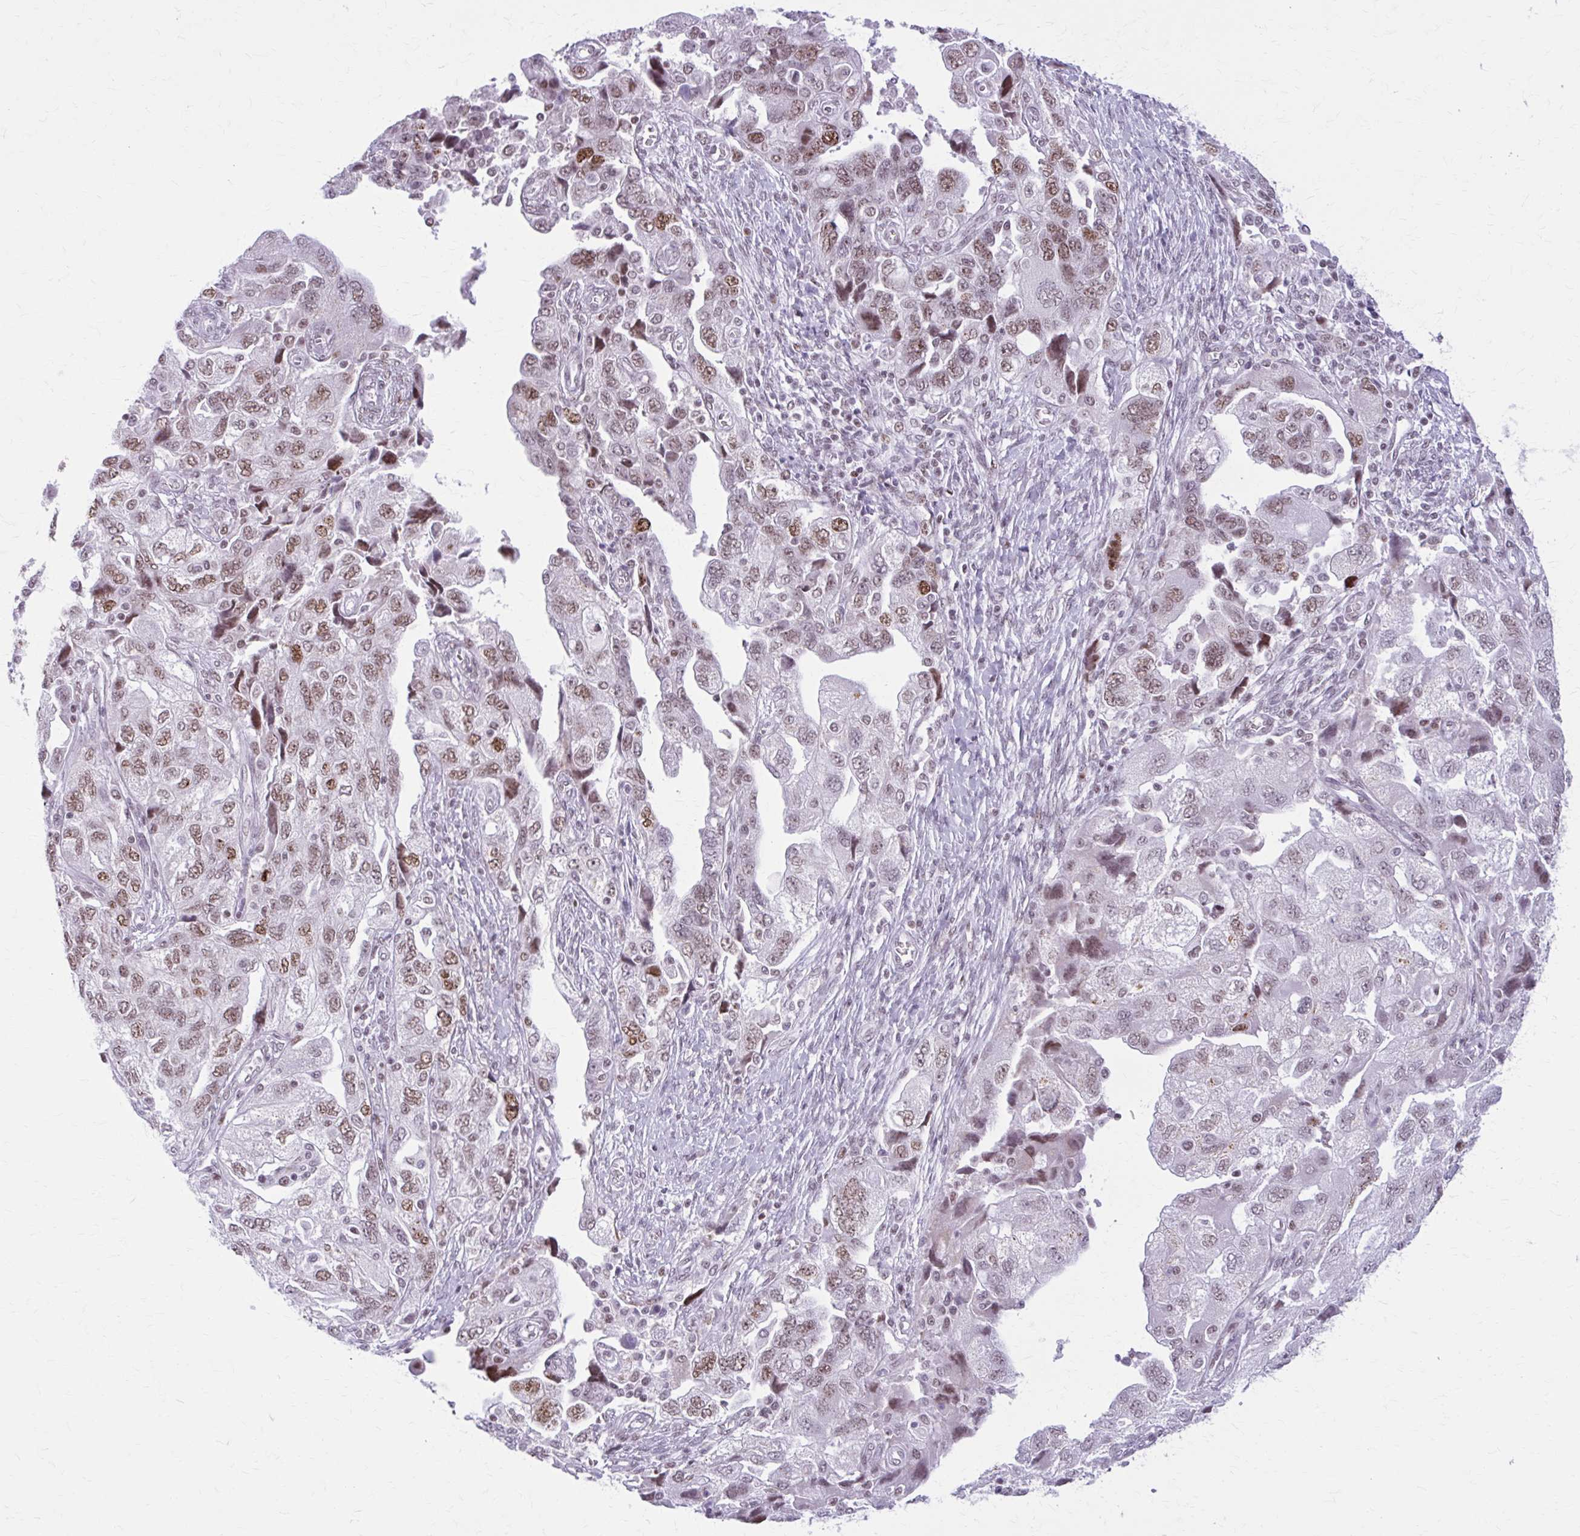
{"staining": {"intensity": "moderate", "quantity": ">75%", "location": "nuclear"}, "tissue": "ovarian cancer", "cell_type": "Tumor cells", "image_type": "cancer", "snomed": [{"axis": "morphology", "description": "Carcinoma, NOS"}, {"axis": "morphology", "description": "Cystadenocarcinoma, serous, NOS"}, {"axis": "topography", "description": "Ovary"}], "caption": "This micrograph exhibits ovarian cancer stained with immunohistochemistry to label a protein in brown. The nuclear of tumor cells show moderate positivity for the protein. Nuclei are counter-stained blue.", "gene": "PABIR1", "patient": {"sex": "female", "age": 69}}